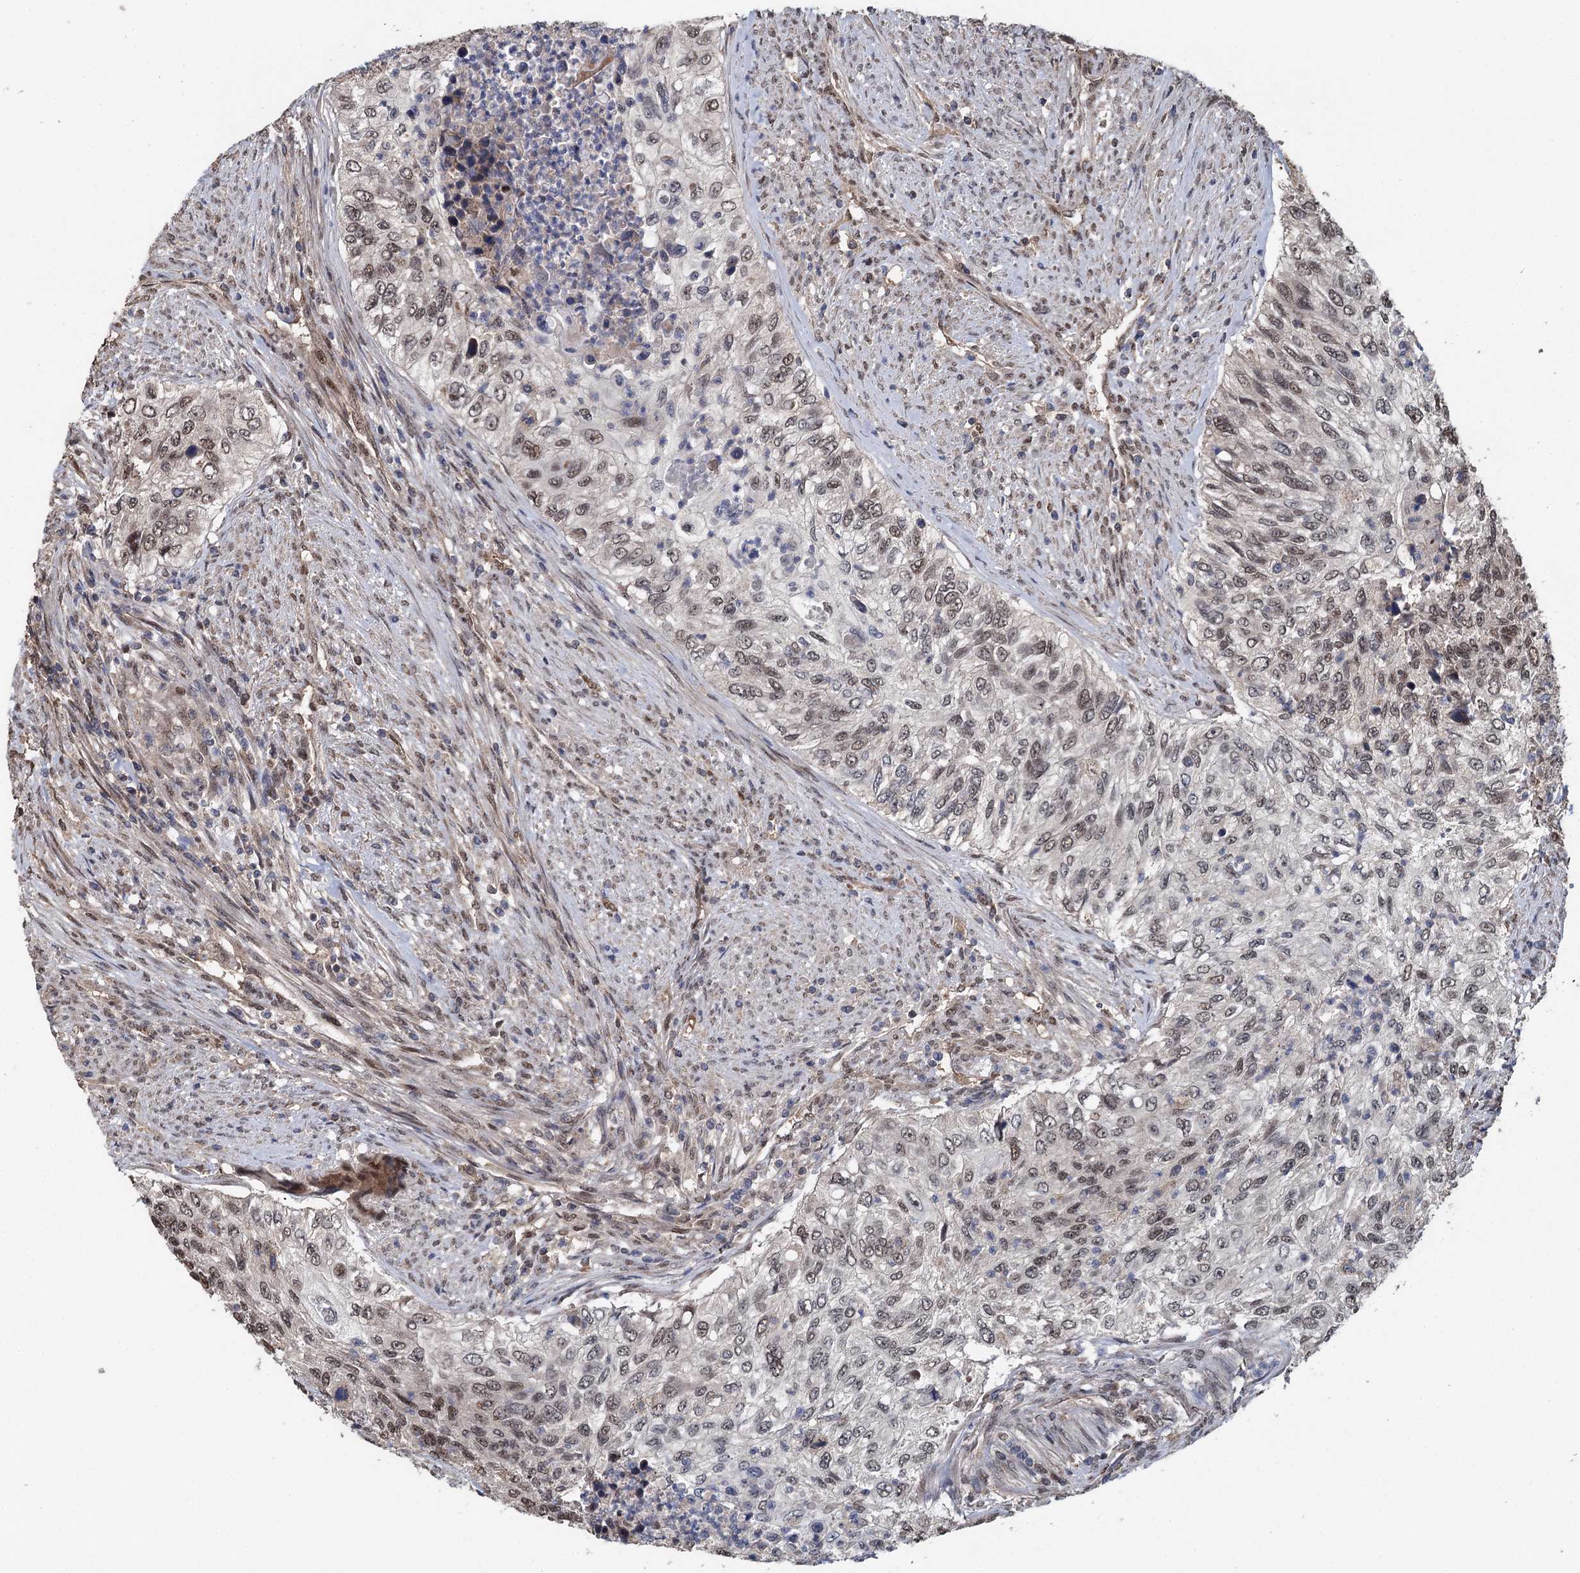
{"staining": {"intensity": "moderate", "quantity": "25%-75%", "location": "nuclear"}, "tissue": "urothelial cancer", "cell_type": "Tumor cells", "image_type": "cancer", "snomed": [{"axis": "morphology", "description": "Urothelial carcinoma, High grade"}, {"axis": "topography", "description": "Urinary bladder"}], "caption": "High-grade urothelial carcinoma tissue displays moderate nuclear positivity in approximately 25%-75% of tumor cells, visualized by immunohistochemistry. (DAB IHC, brown staining for protein, blue staining for nuclei).", "gene": "MYG1", "patient": {"sex": "female", "age": 60}}